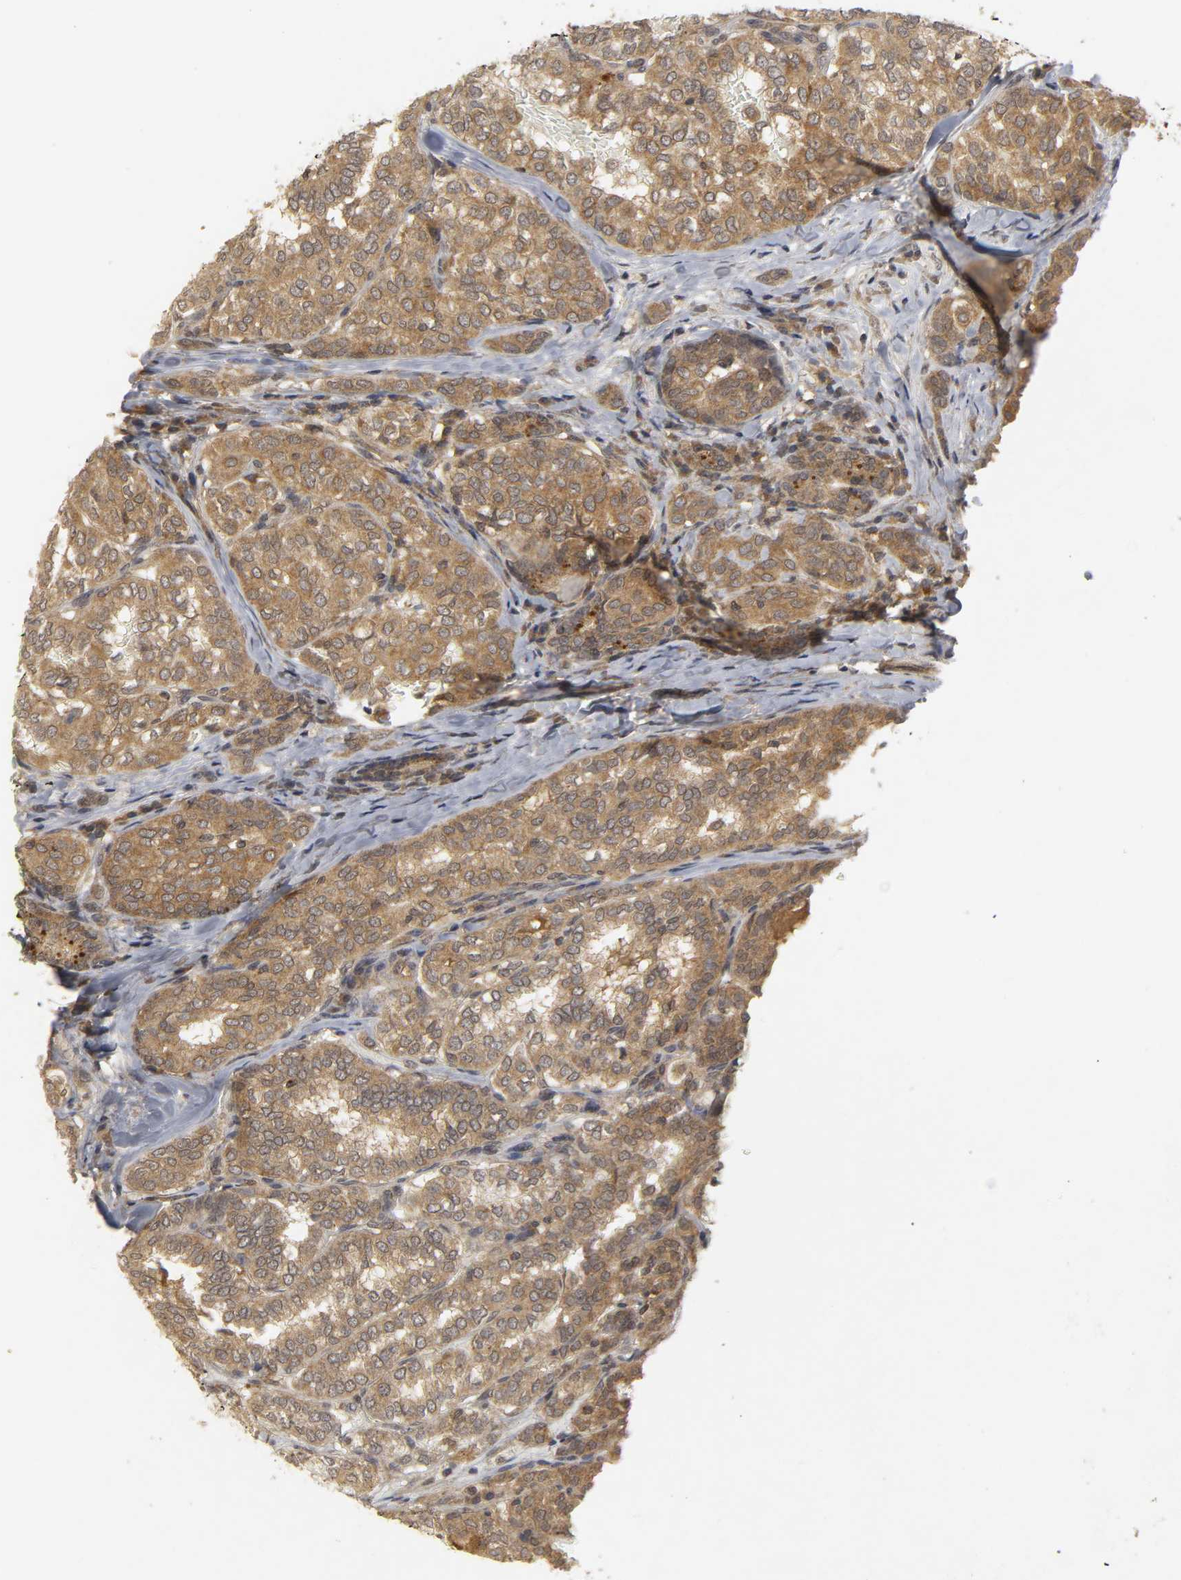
{"staining": {"intensity": "moderate", "quantity": ">75%", "location": "cytoplasmic/membranous"}, "tissue": "thyroid cancer", "cell_type": "Tumor cells", "image_type": "cancer", "snomed": [{"axis": "morphology", "description": "Papillary adenocarcinoma, NOS"}, {"axis": "topography", "description": "Thyroid gland"}], "caption": "The image displays staining of thyroid papillary adenocarcinoma, revealing moderate cytoplasmic/membranous protein positivity (brown color) within tumor cells.", "gene": "TRAF6", "patient": {"sex": "female", "age": 30}}